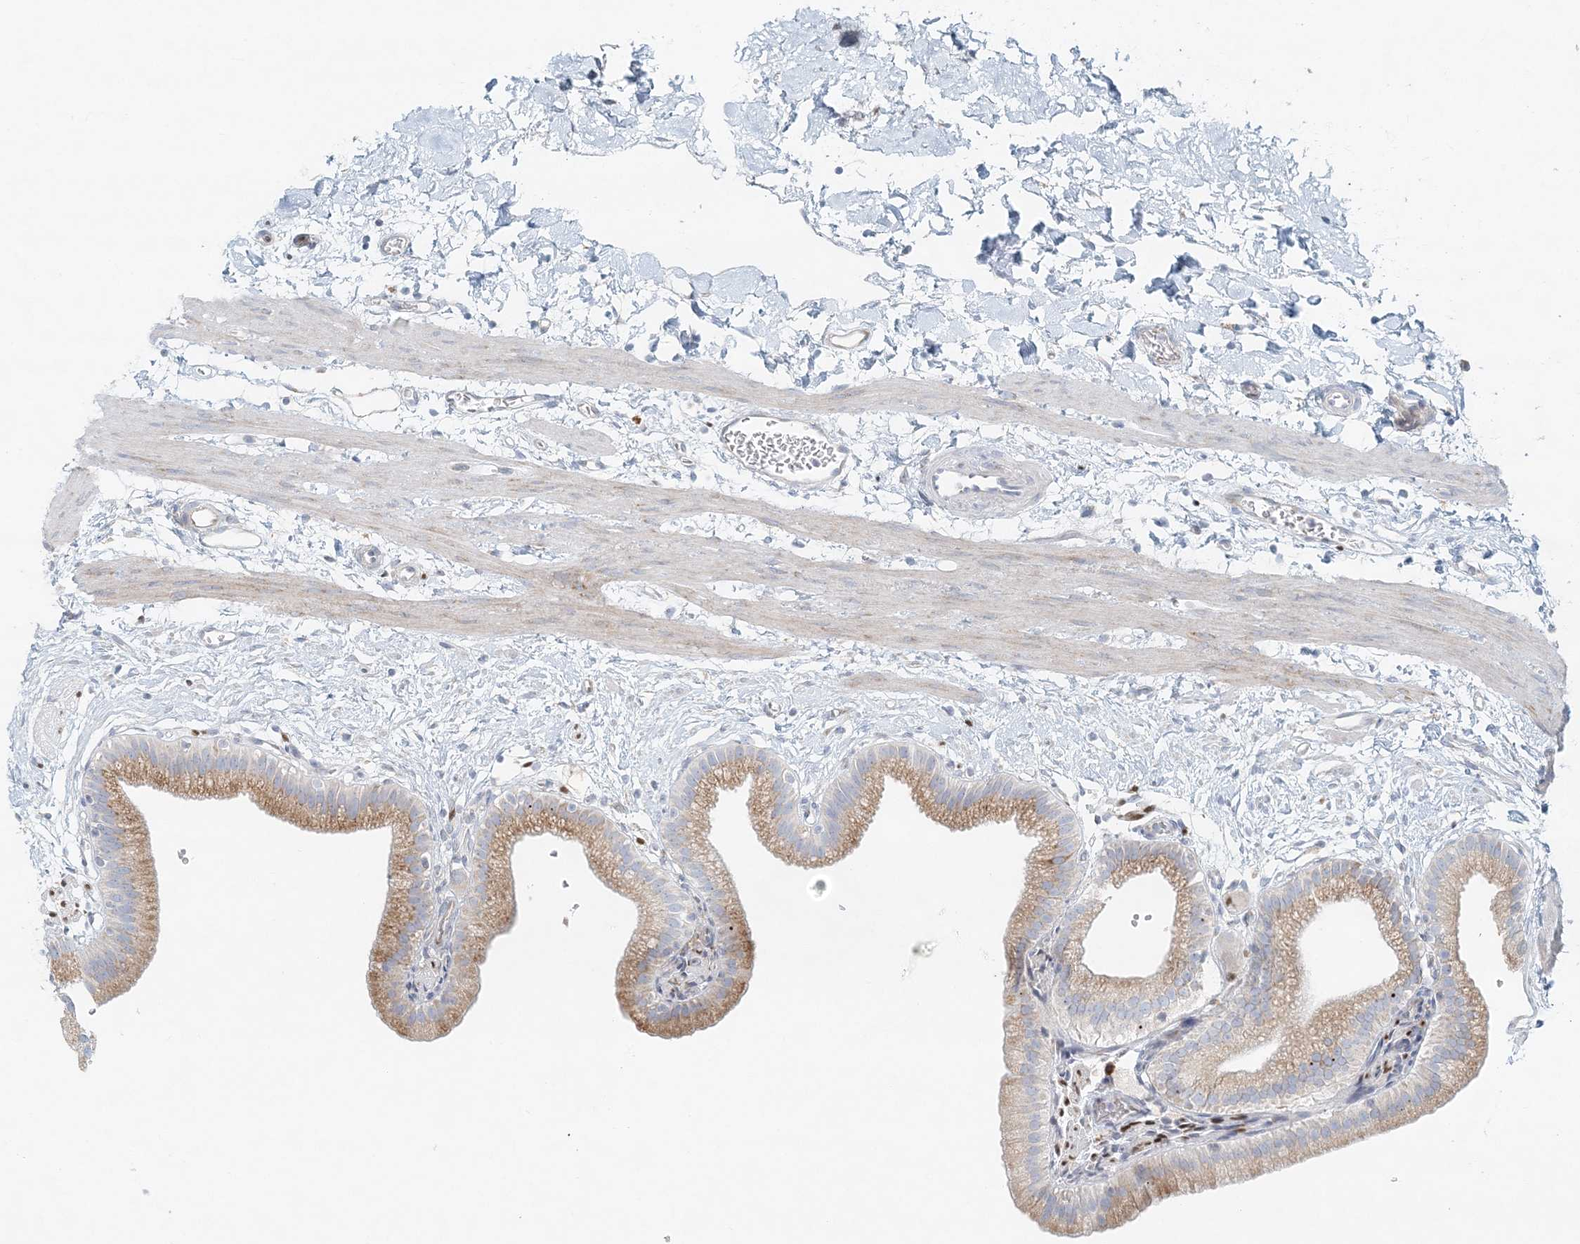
{"staining": {"intensity": "moderate", "quantity": ">75%", "location": "cytoplasmic/membranous"}, "tissue": "gallbladder", "cell_type": "Glandular cells", "image_type": "normal", "snomed": [{"axis": "morphology", "description": "Normal tissue, NOS"}, {"axis": "topography", "description": "Gallbladder"}], "caption": "Protein staining of unremarkable gallbladder exhibits moderate cytoplasmic/membranous positivity in approximately >75% of glandular cells.", "gene": "STK11IP", "patient": {"sex": "male", "age": 55}}